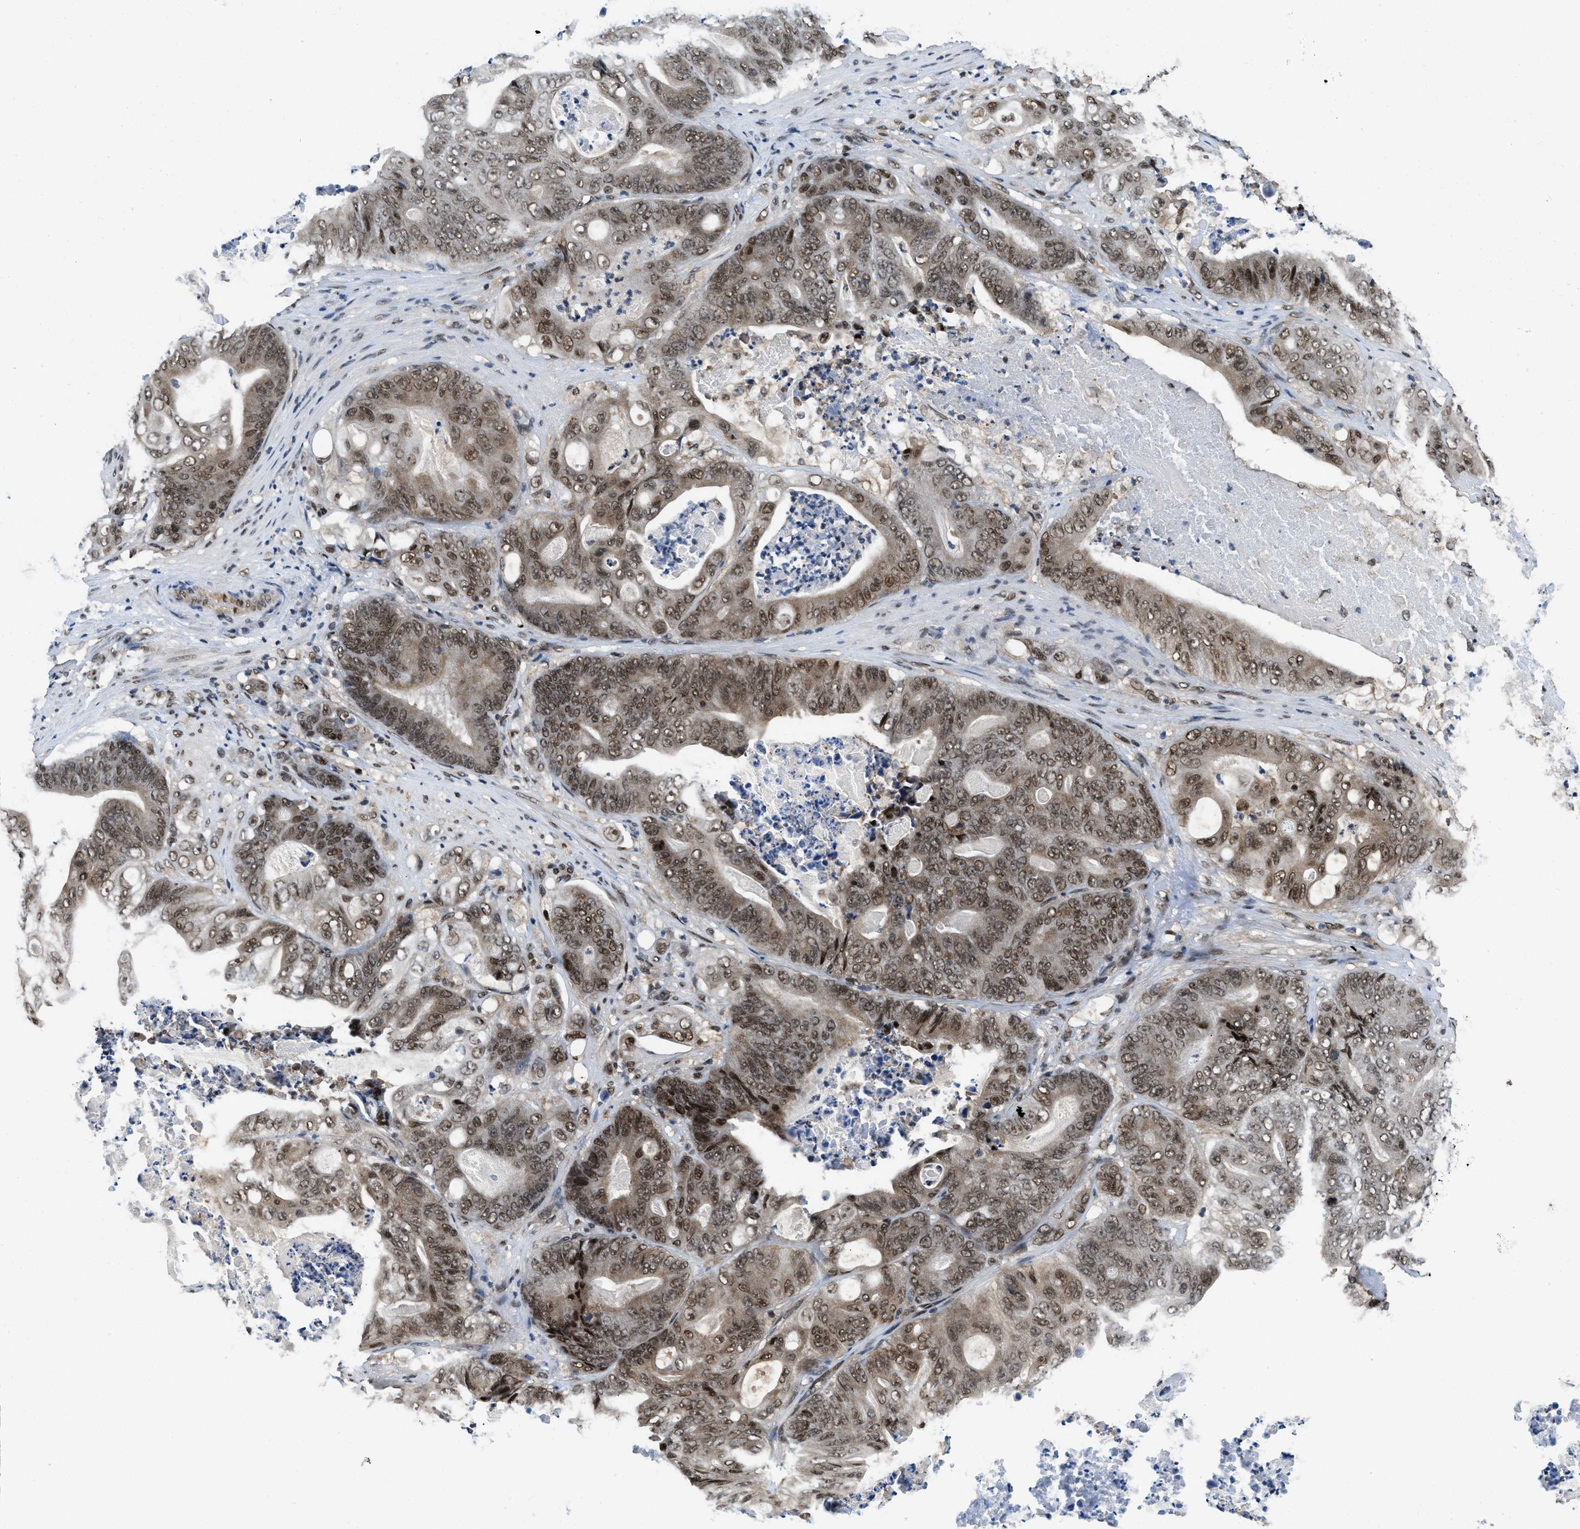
{"staining": {"intensity": "moderate", "quantity": ">75%", "location": "nuclear"}, "tissue": "stomach cancer", "cell_type": "Tumor cells", "image_type": "cancer", "snomed": [{"axis": "morphology", "description": "Adenocarcinoma, NOS"}, {"axis": "topography", "description": "Stomach"}], "caption": "DAB immunohistochemical staining of adenocarcinoma (stomach) displays moderate nuclear protein staining in approximately >75% of tumor cells.", "gene": "SAFB", "patient": {"sex": "female", "age": 73}}